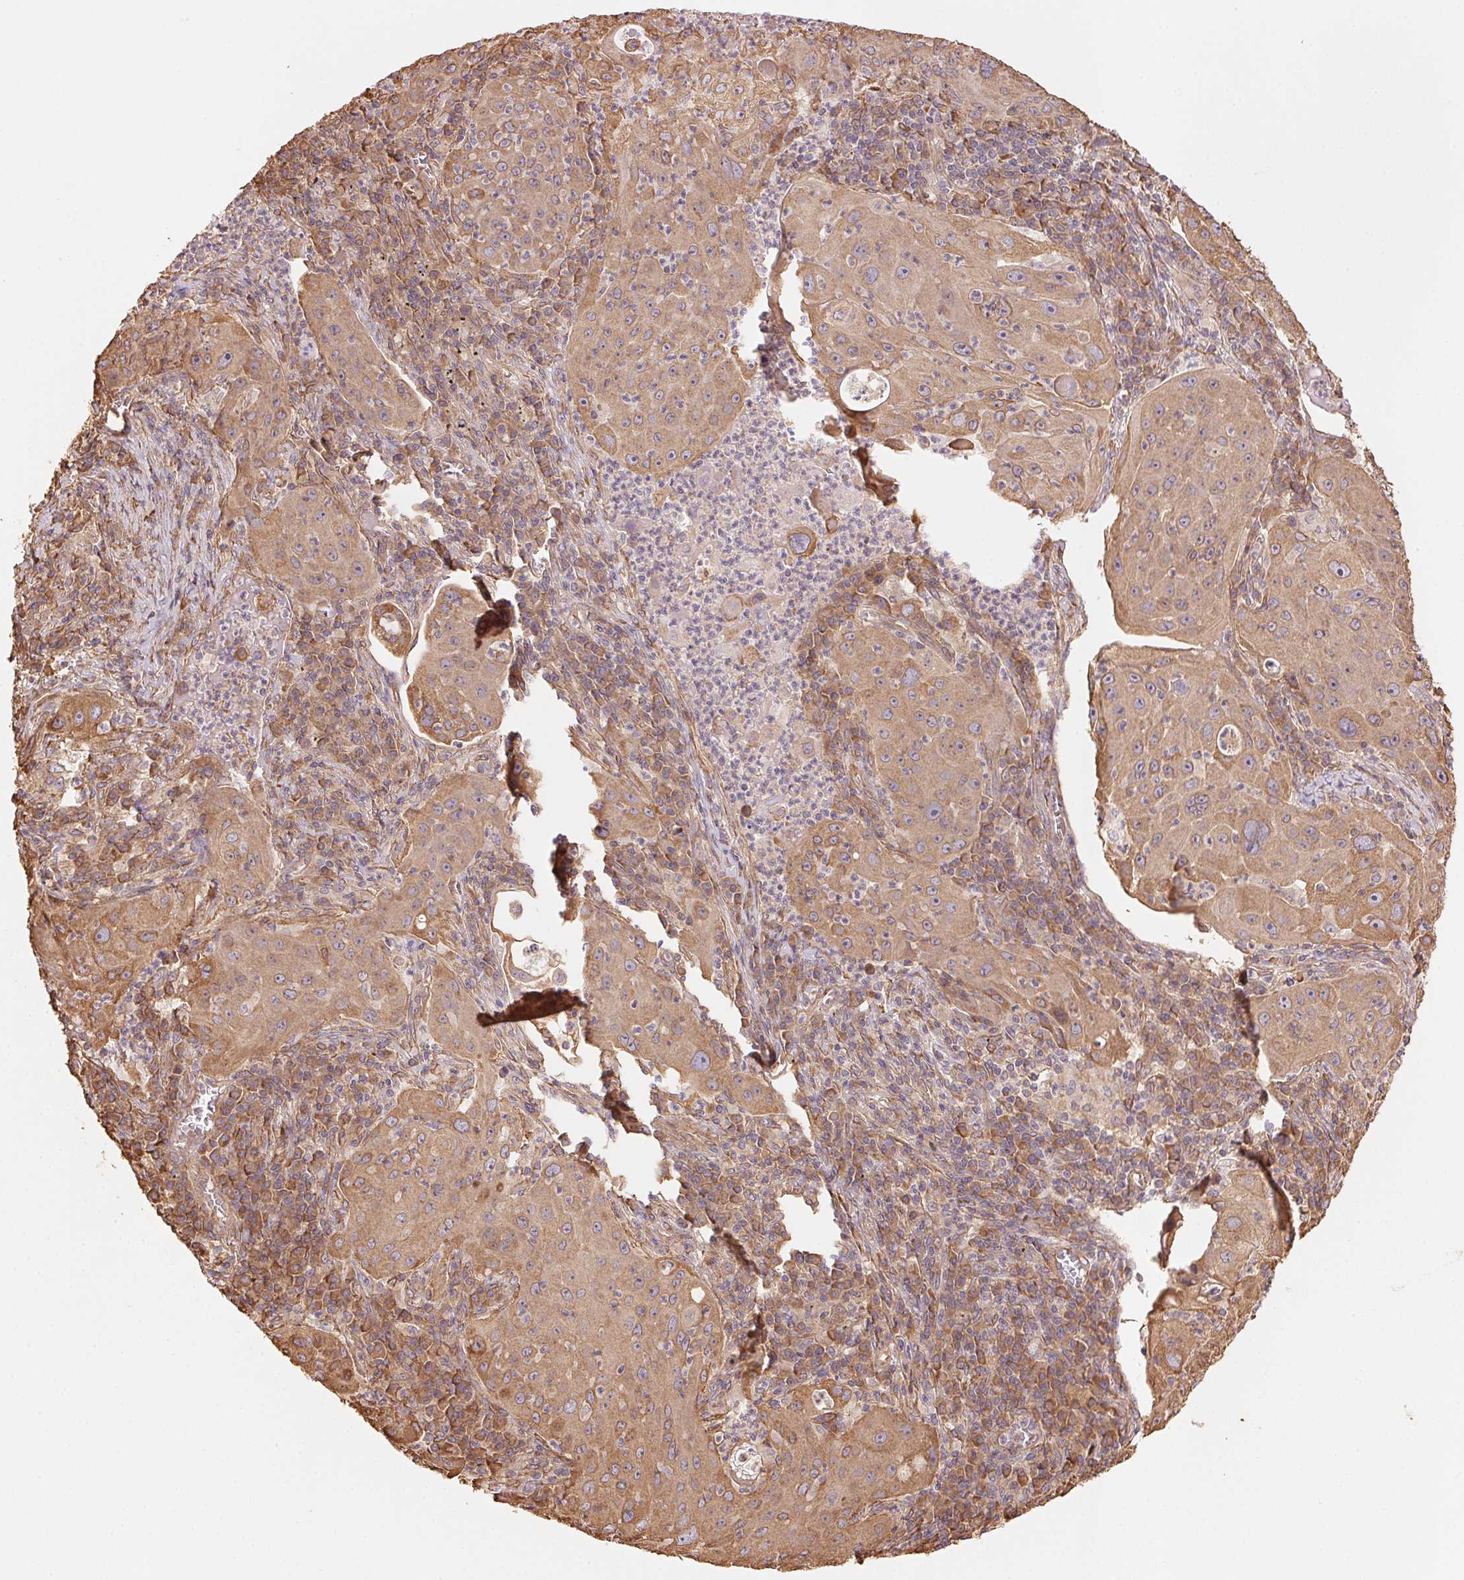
{"staining": {"intensity": "weak", "quantity": ">75%", "location": "cytoplasmic/membranous"}, "tissue": "lung cancer", "cell_type": "Tumor cells", "image_type": "cancer", "snomed": [{"axis": "morphology", "description": "Squamous cell carcinoma, NOS"}, {"axis": "topography", "description": "Lung"}], "caption": "Human lung cancer stained for a protein (brown) shows weak cytoplasmic/membranous positive positivity in about >75% of tumor cells.", "gene": "C6orf163", "patient": {"sex": "female", "age": 59}}